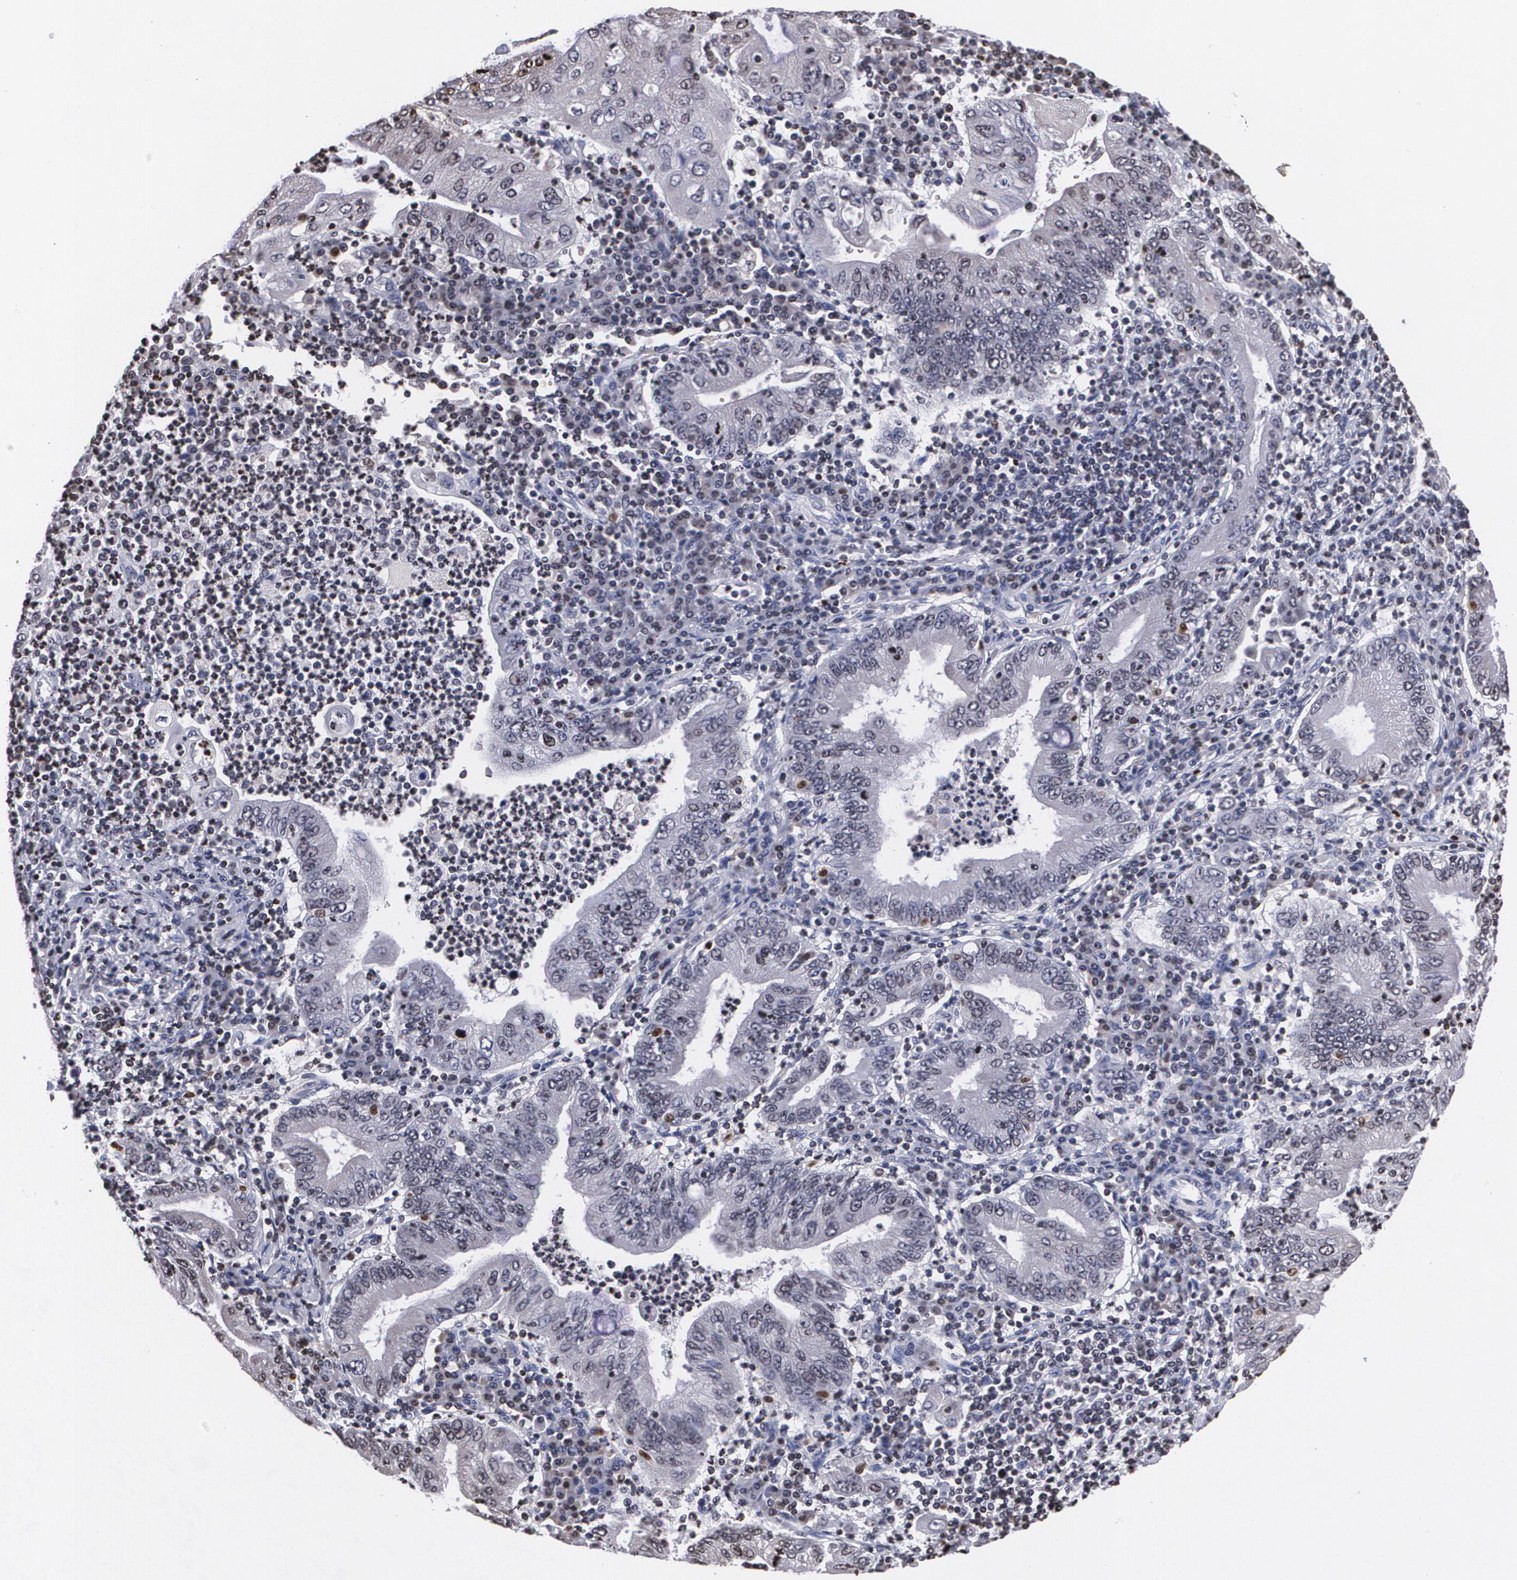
{"staining": {"intensity": "negative", "quantity": "none", "location": "none"}, "tissue": "stomach cancer", "cell_type": "Tumor cells", "image_type": "cancer", "snomed": [{"axis": "morphology", "description": "Normal tissue, NOS"}, {"axis": "morphology", "description": "Adenocarcinoma, NOS"}, {"axis": "topography", "description": "Esophagus"}, {"axis": "topography", "description": "Stomach, upper"}, {"axis": "topography", "description": "Peripheral nerve tissue"}], "caption": "The immunohistochemistry (IHC) histopathology image has no significant positivity in tumor cells of stomach cancer (adenocarcinoma) tissue.", "gene": "MVP", "patient": {"sex": "male", "age": 62}}